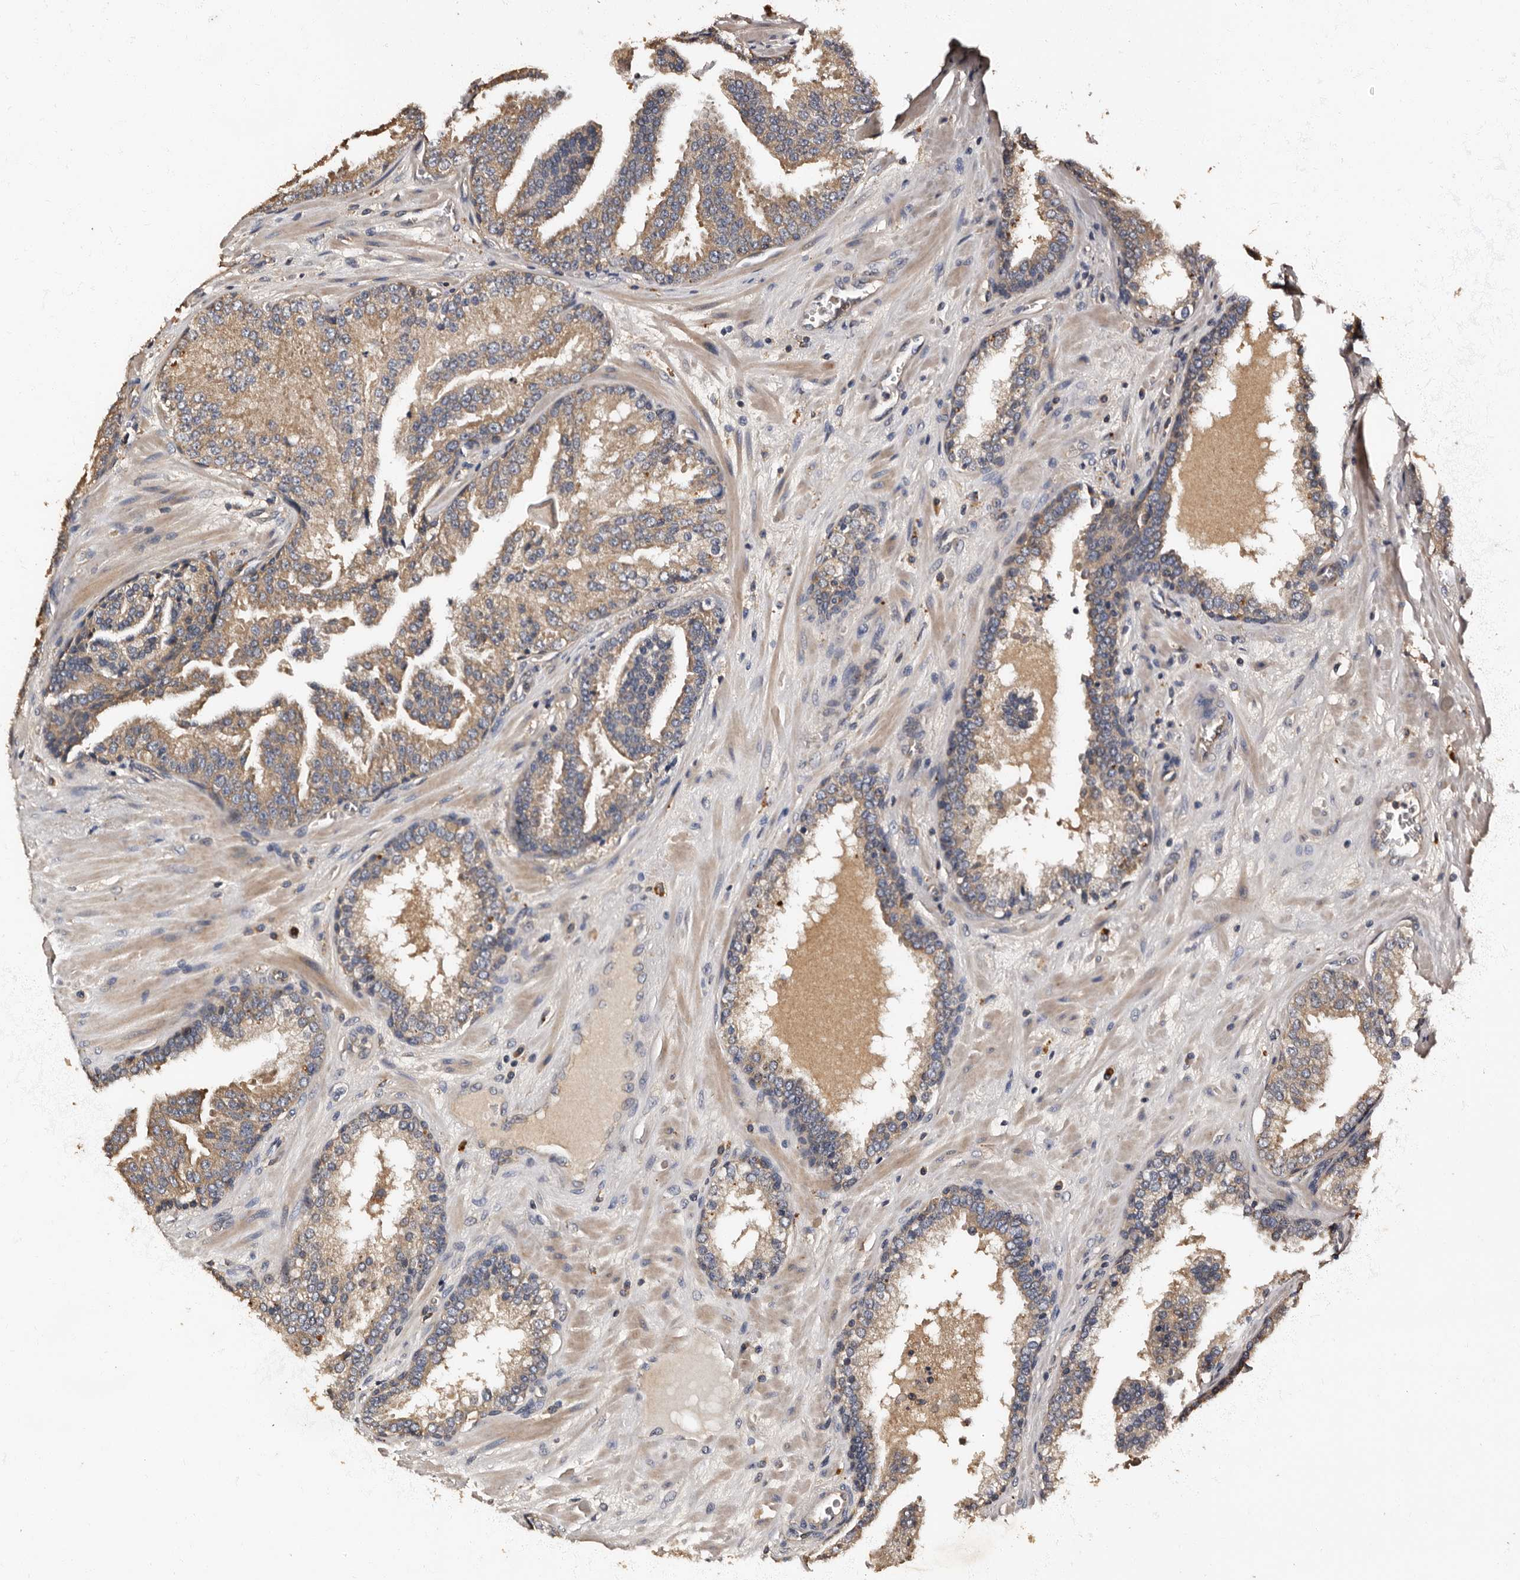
{"staining": {"intensity": "weak", "quantity": "25%-75%", "location": "cytoplasmic/membranous"}, "tissue": "prostate cancer", "cell_type": "Tumor cells", "image_type": "cancer", "snomed": [{"axis": "morphology", "description": "Adenocarcinoma, Low grade"}, {"axis": "topography", "description": "Prostate"}], "caption": "Immunohistochemistry of prostate cancer displays low levels of weak cytoplasmic/membranous staining in approximately 25%-75% of tumor cells.", "gene": "ADCK5", "patient": {"sex": "male", "age": 67}}